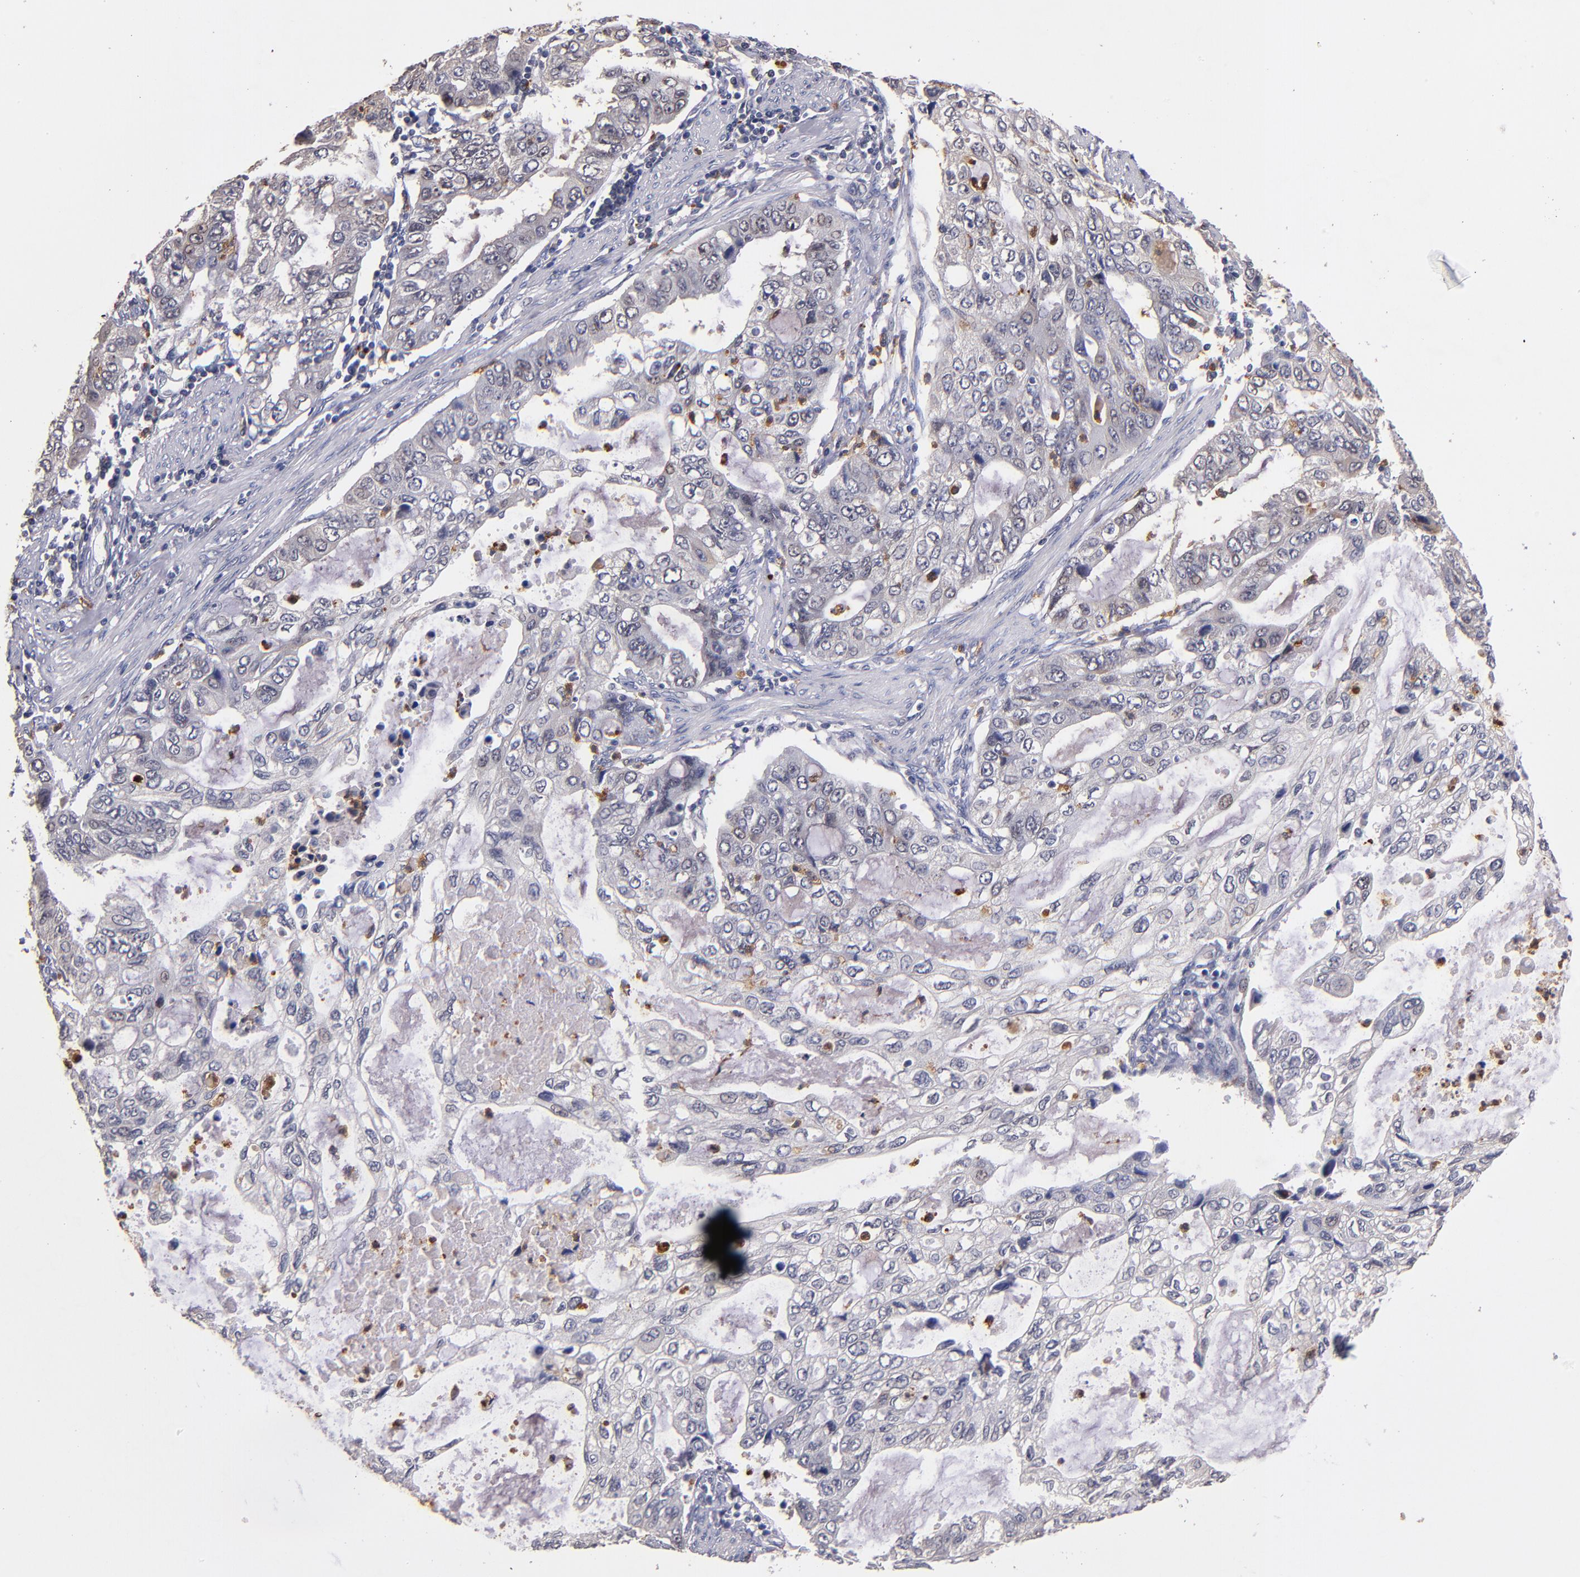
{"staining": {"intensity": "negative", "quantity": "none", "location": "none"}, "tissue": "stomach cancer", "cell_type": "Tumor cells", "image_type": "cancer", "snomed": [{"axis": "morphology", "description": "Adenocarcinoma, NOS"}, {"axis": "topography", "description": "Stomach, upper"}], "caption": "The image reveals no significant positivity in tumor cells of stomach cancer (adenocarcinoma).", "gene": "TTLL12", "patient": {"sex": "female", "age": 52}}